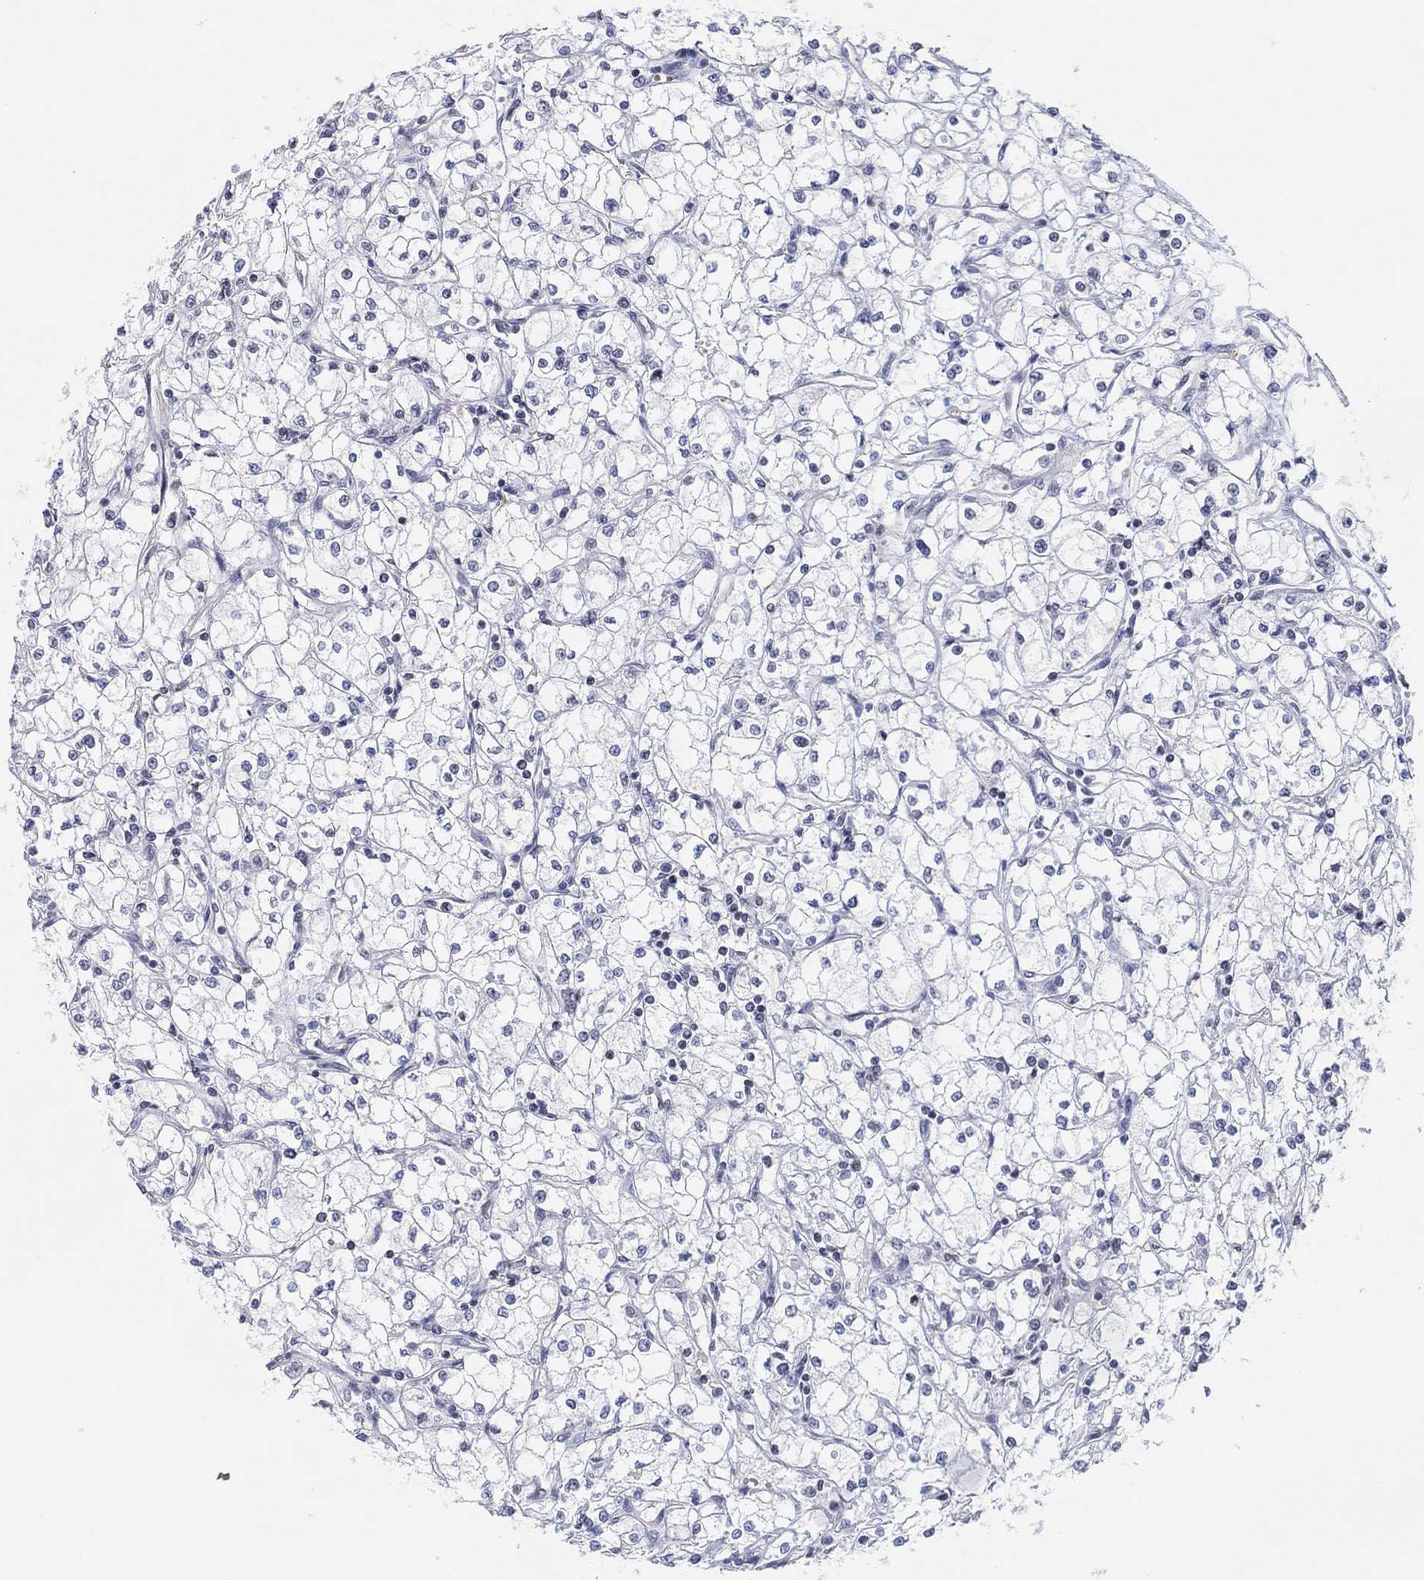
{"staining": {"intensity": "negative", "quantity": "none", "location": "none"}, "tissue": "renal cancer", "cell_type": "Tumor cells", "image_type": "cancer", "snomed": [{"axis": "morphology", "description": "Adenocarcinoma, NOS"}, {"axis": "topography", "description": "Kidney"}], "caption": "This is a micrograph of immunohistochemistry staining of renal adenocarcinoma, which shows no expression in tumor cells.", "gene": "CFTR", "patient": {"sex": "male", "age": 67}}